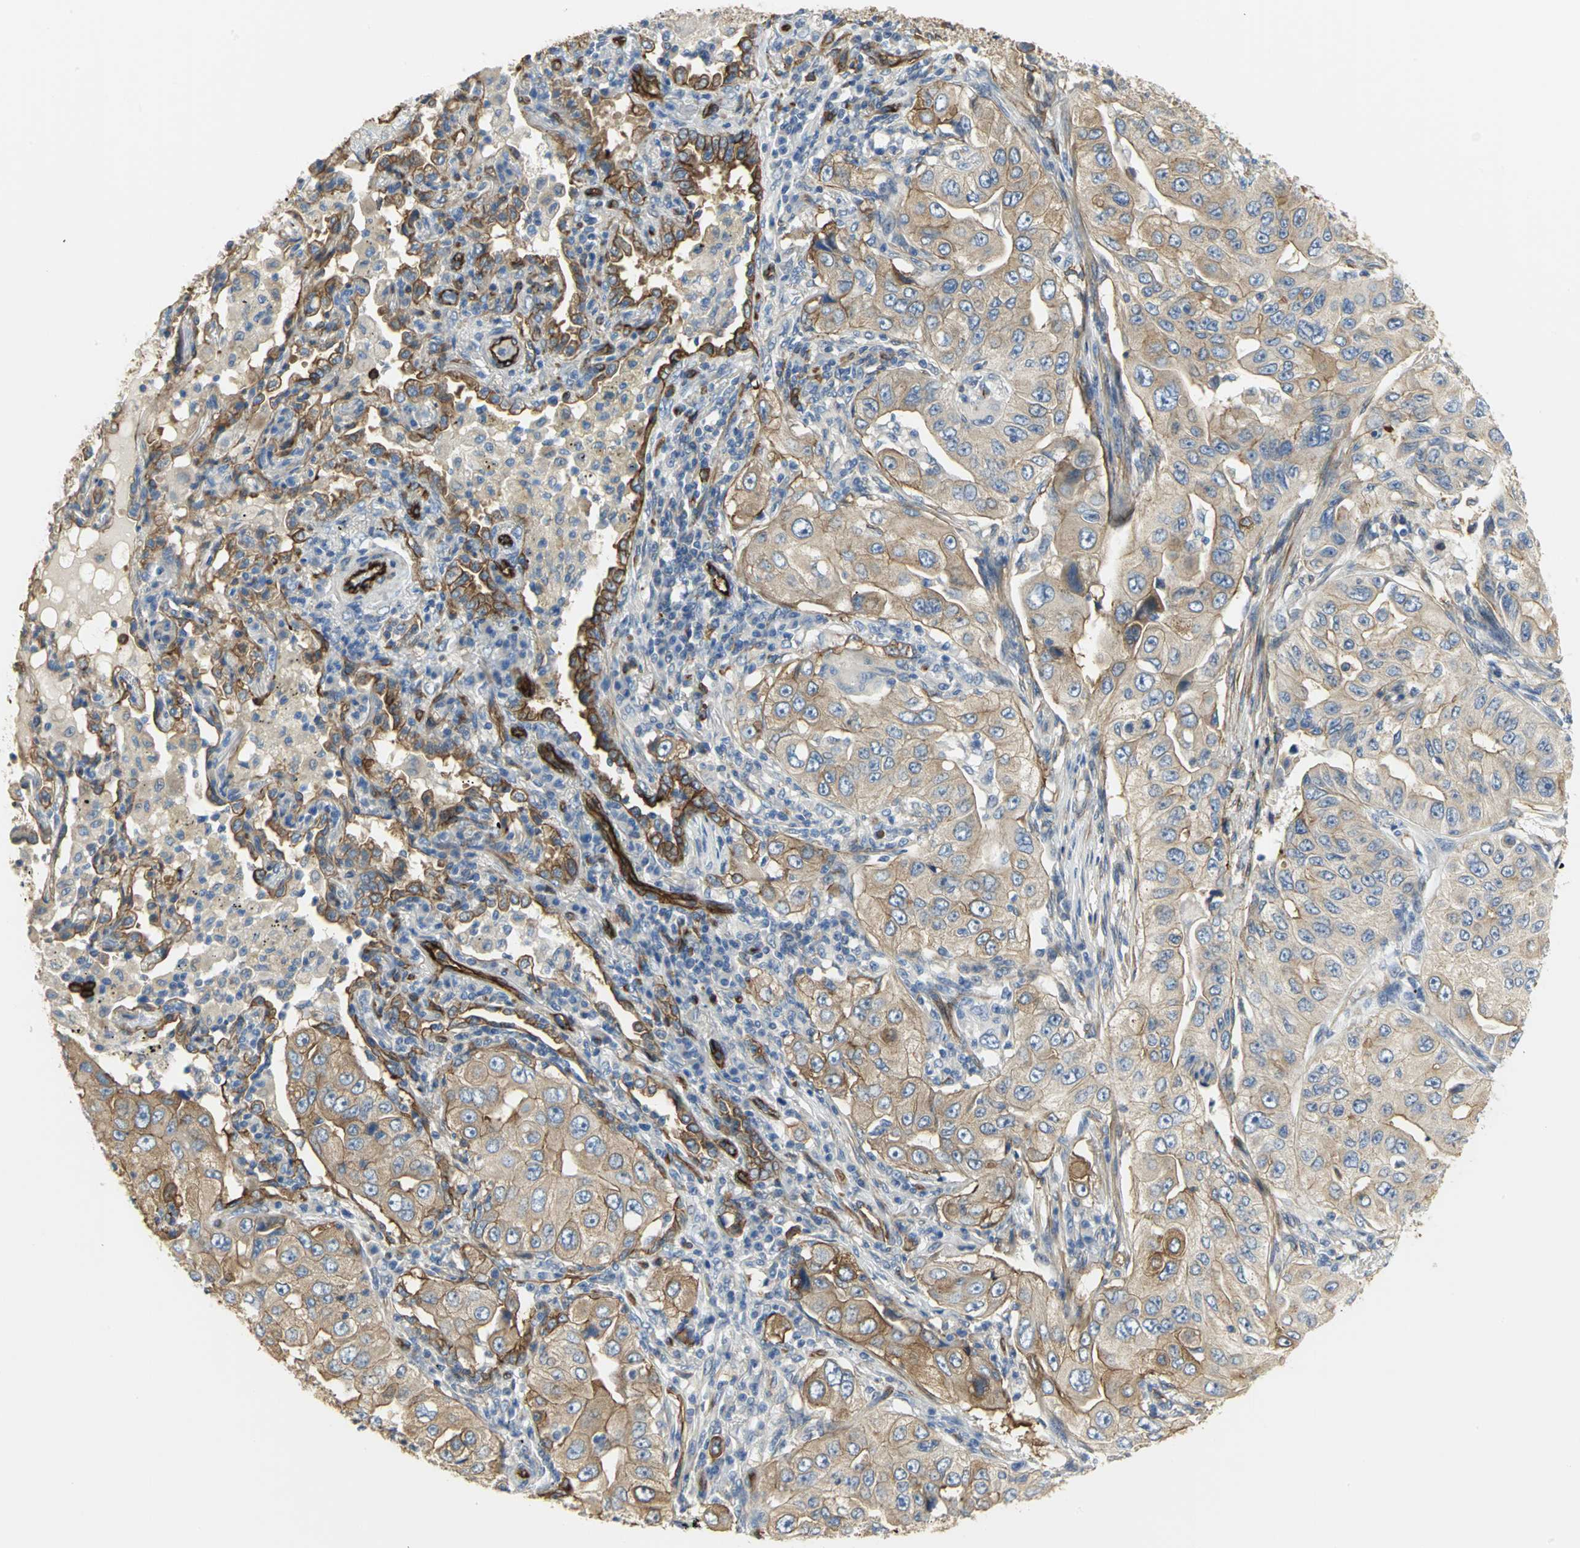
{"staining": {"intensity": "moderate", "quantity": ">75%", "location": "cytoplasmic/membranous"}, "tissue": "lung cancer", "cell_type": "Tumor cells", "image_type": "cancer", "snomed": [{"axis": "morphology", "description": "Adenocarcinoma, NOS"}, {"axis": "topography", "description": "Lung"}], "caption": "An image of human lung cancer (adenocarcinoma) stained for a protein demonstrates moderate cytoplasmic/membranous brown staining in tumor cells.", "gene": "FLNB", "patient": {"sex": "male", "age": 84}}